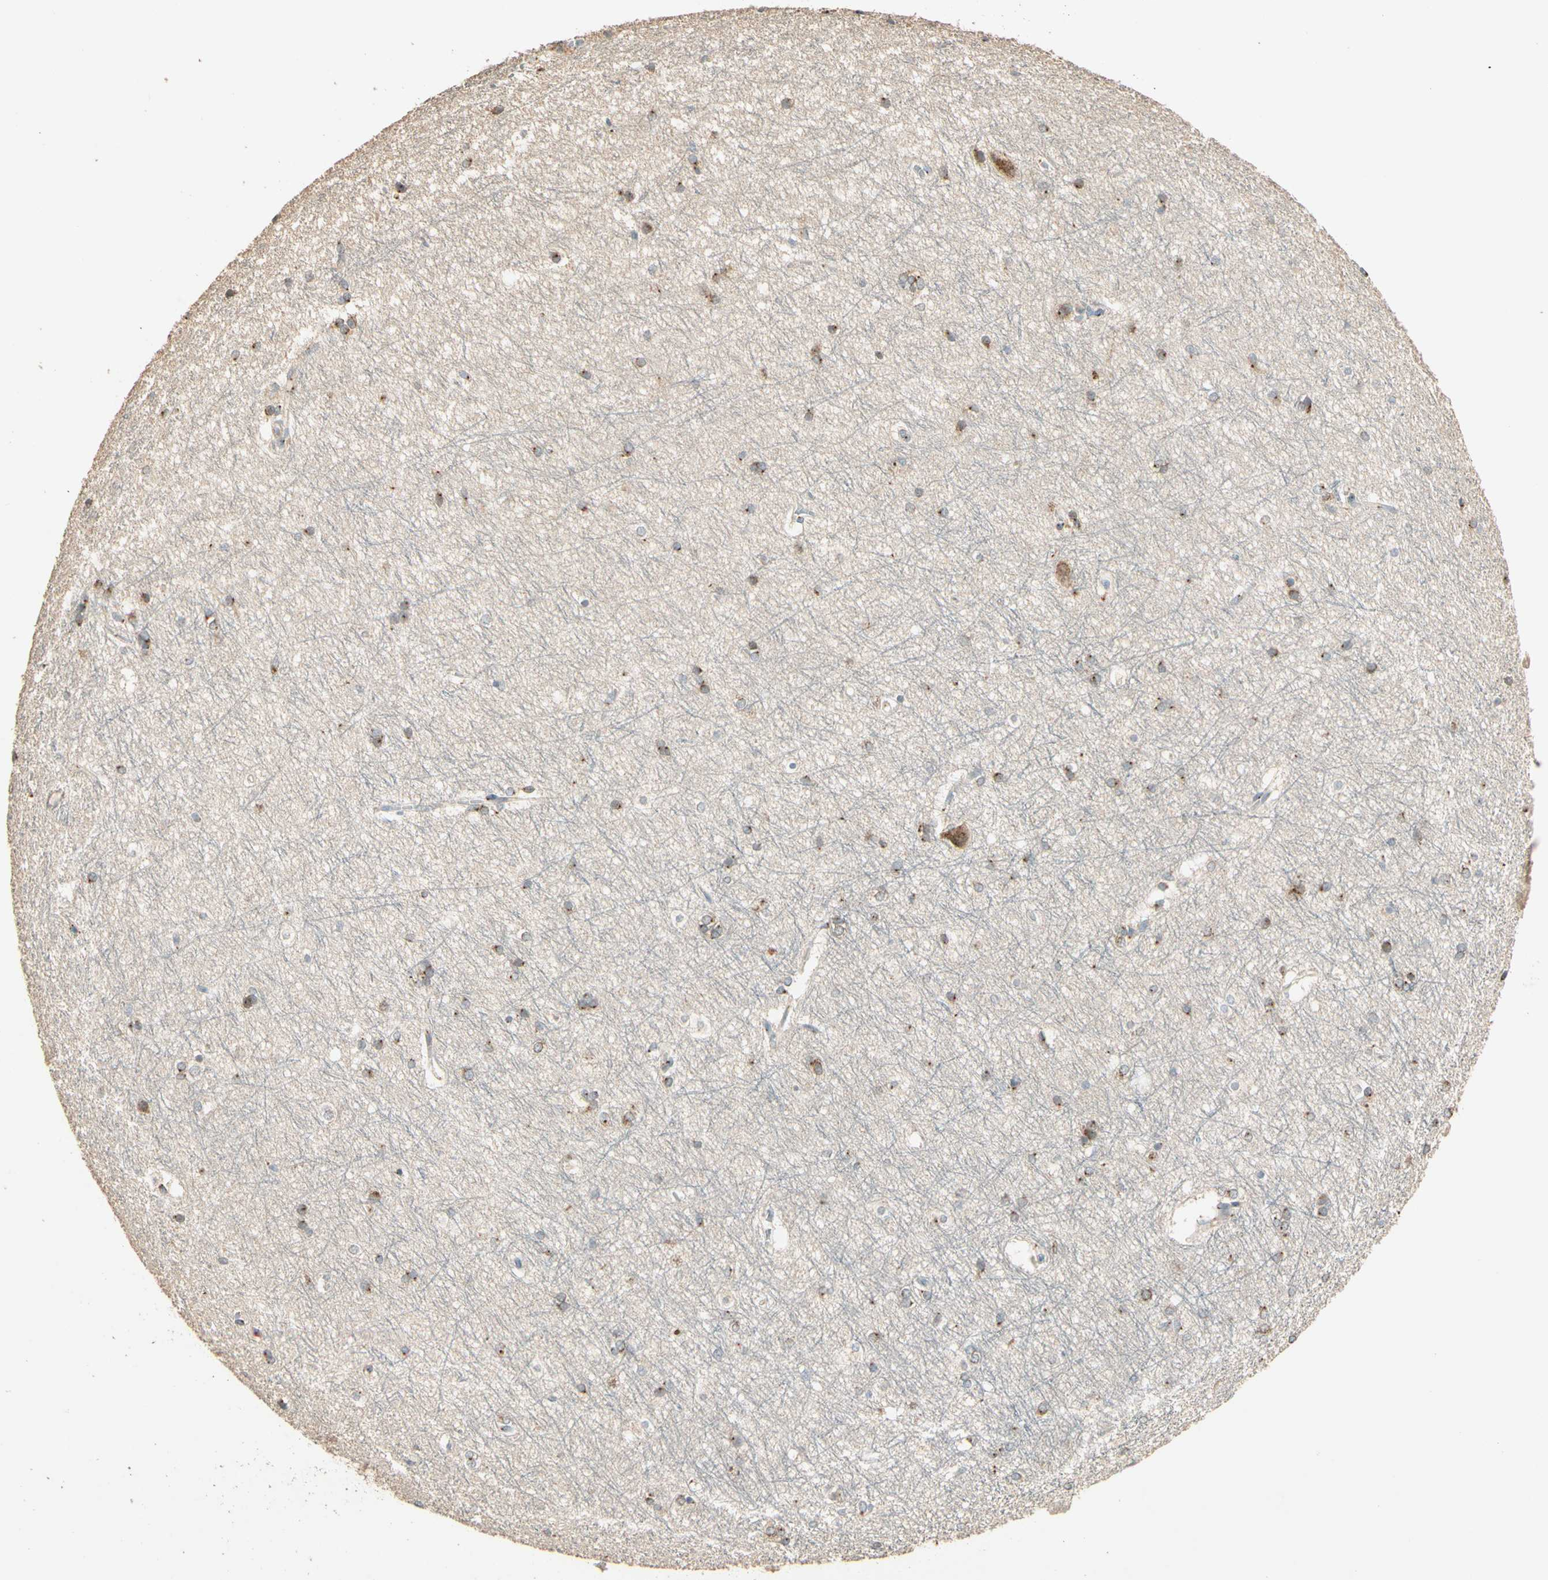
{"staining": {"intensity": "moderate", "quantity": "25%-75%", "location": "cytoplasmic/membranous"}, "tissue": "hippocampus", "cell_type": "Glial cells", "image_type": "normal", "snomed": [{"axis": "morphology", "description": "Normal tissue, NOS"}, {"axis": "topography", "description": "Hippocampus"}], "caption": "Immunohistochemistry of benign hippocampus reveals medium levels of moderate cytoplasmic/membranous positivity in approximately 25%-75% of glial cells. The staining was performed using DAB (3,3'-diaminobenzidine) to visualize the protein expression in brown, while the nuclei were stained in blue with hematoxylin (Magnification: 20x).", "gene": "AKAP9", "patient": {"sex": "female", "age": 19}}